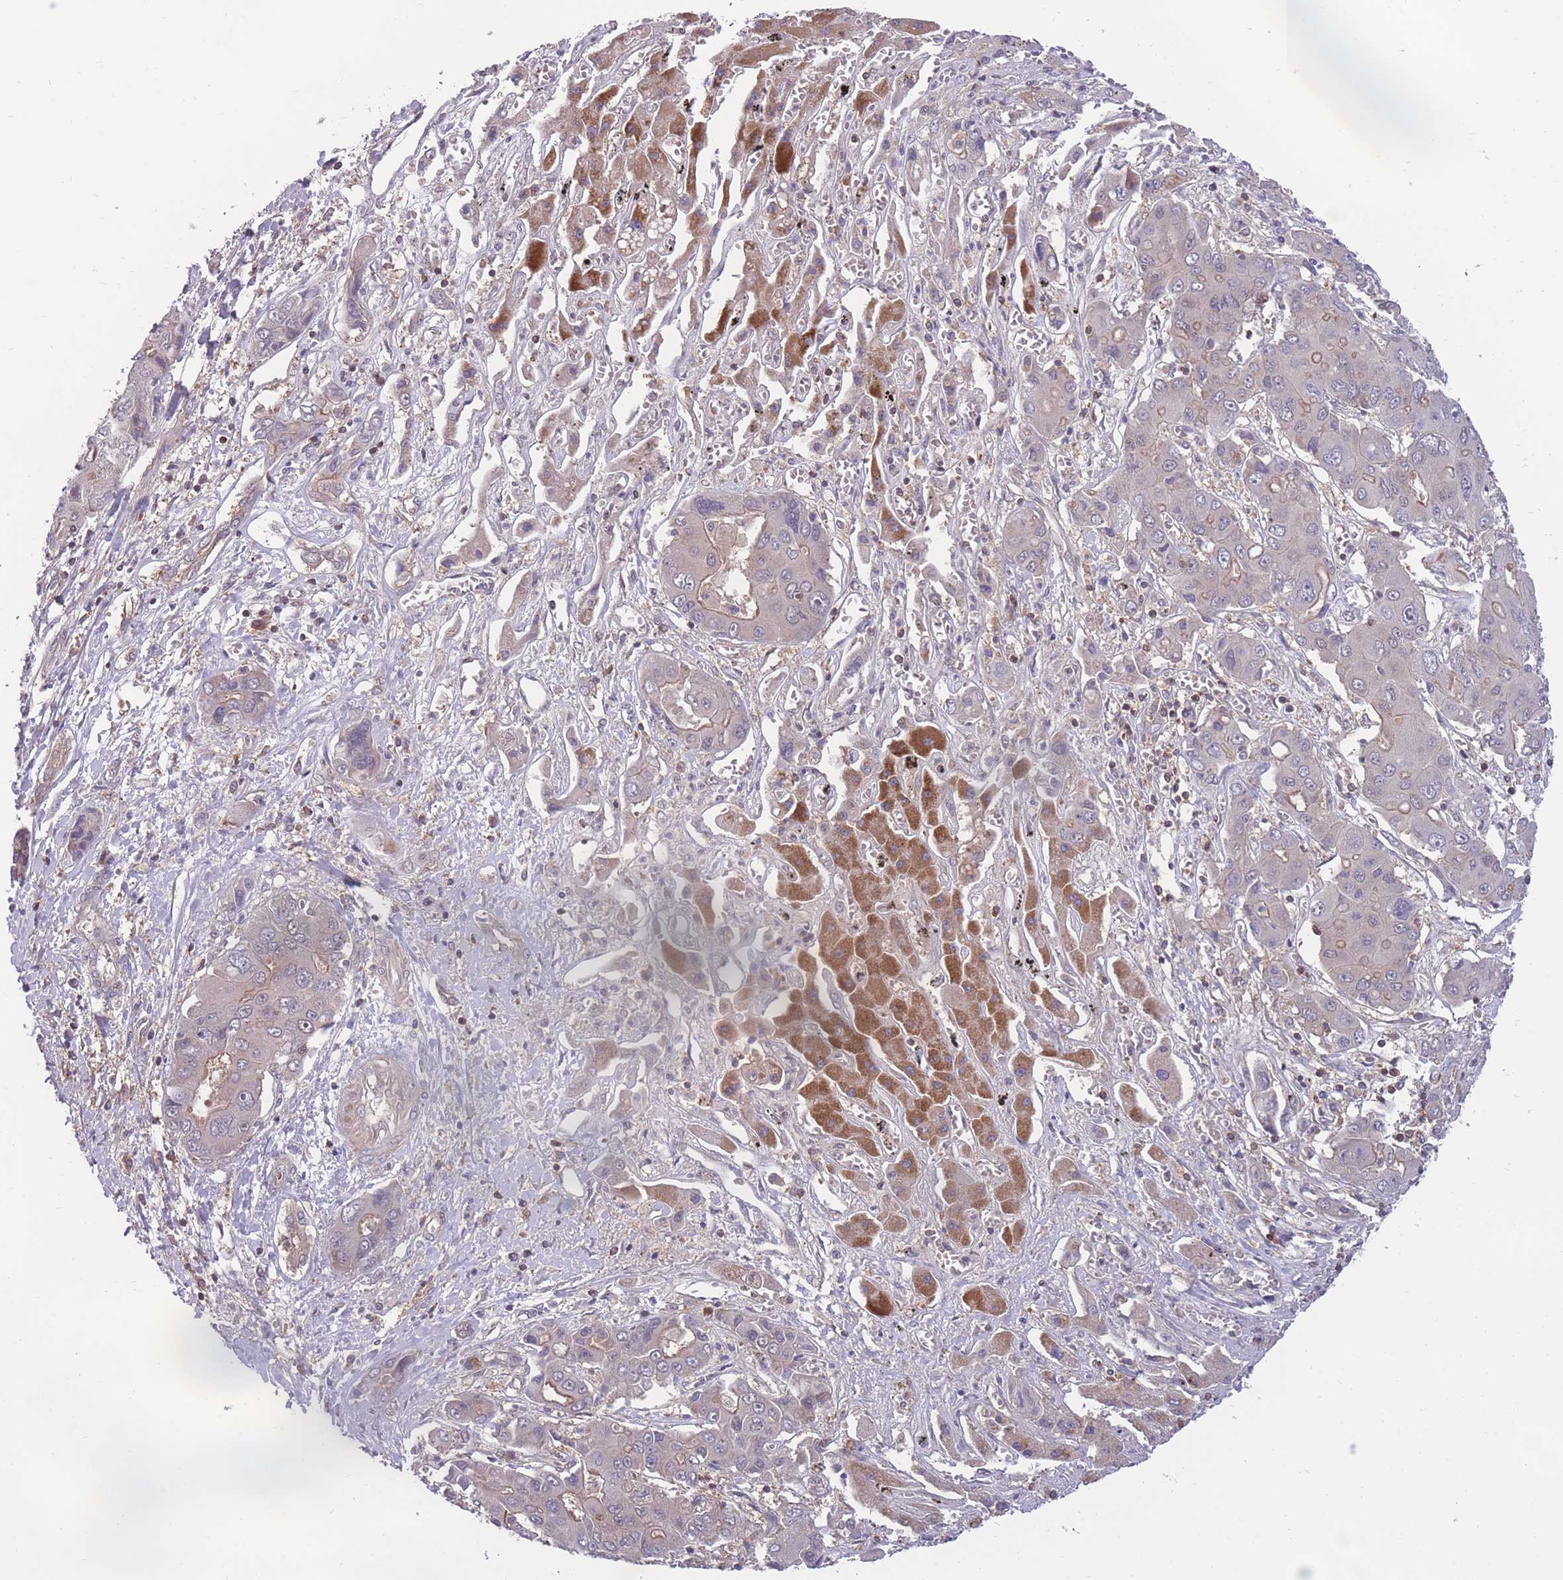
{"staining": {"intensity": "weak", "quantity": "<25%", "location": "cytoplasmic/membranous"}, "tissue": "liver cancer", "cell_type": "Tumor cells", "image_type": "cancer", "snomed": [{"axis": "morphology", "description": "Cholangiocarcinoma"}, {"axis": "topography", "description": "Liver"}], "caption": "High magnification brightfield microscopy of liver cancer (cholangiocarcinoma) stained with DAB (brown) and counterstained with hematoxylin (blue): tumor cells show no significant expression. (DAB IHC visualized using brightfield microscopy, high magnification).", "gene": "UBE2N", "patient": {"sex": "male", "age": 67}}